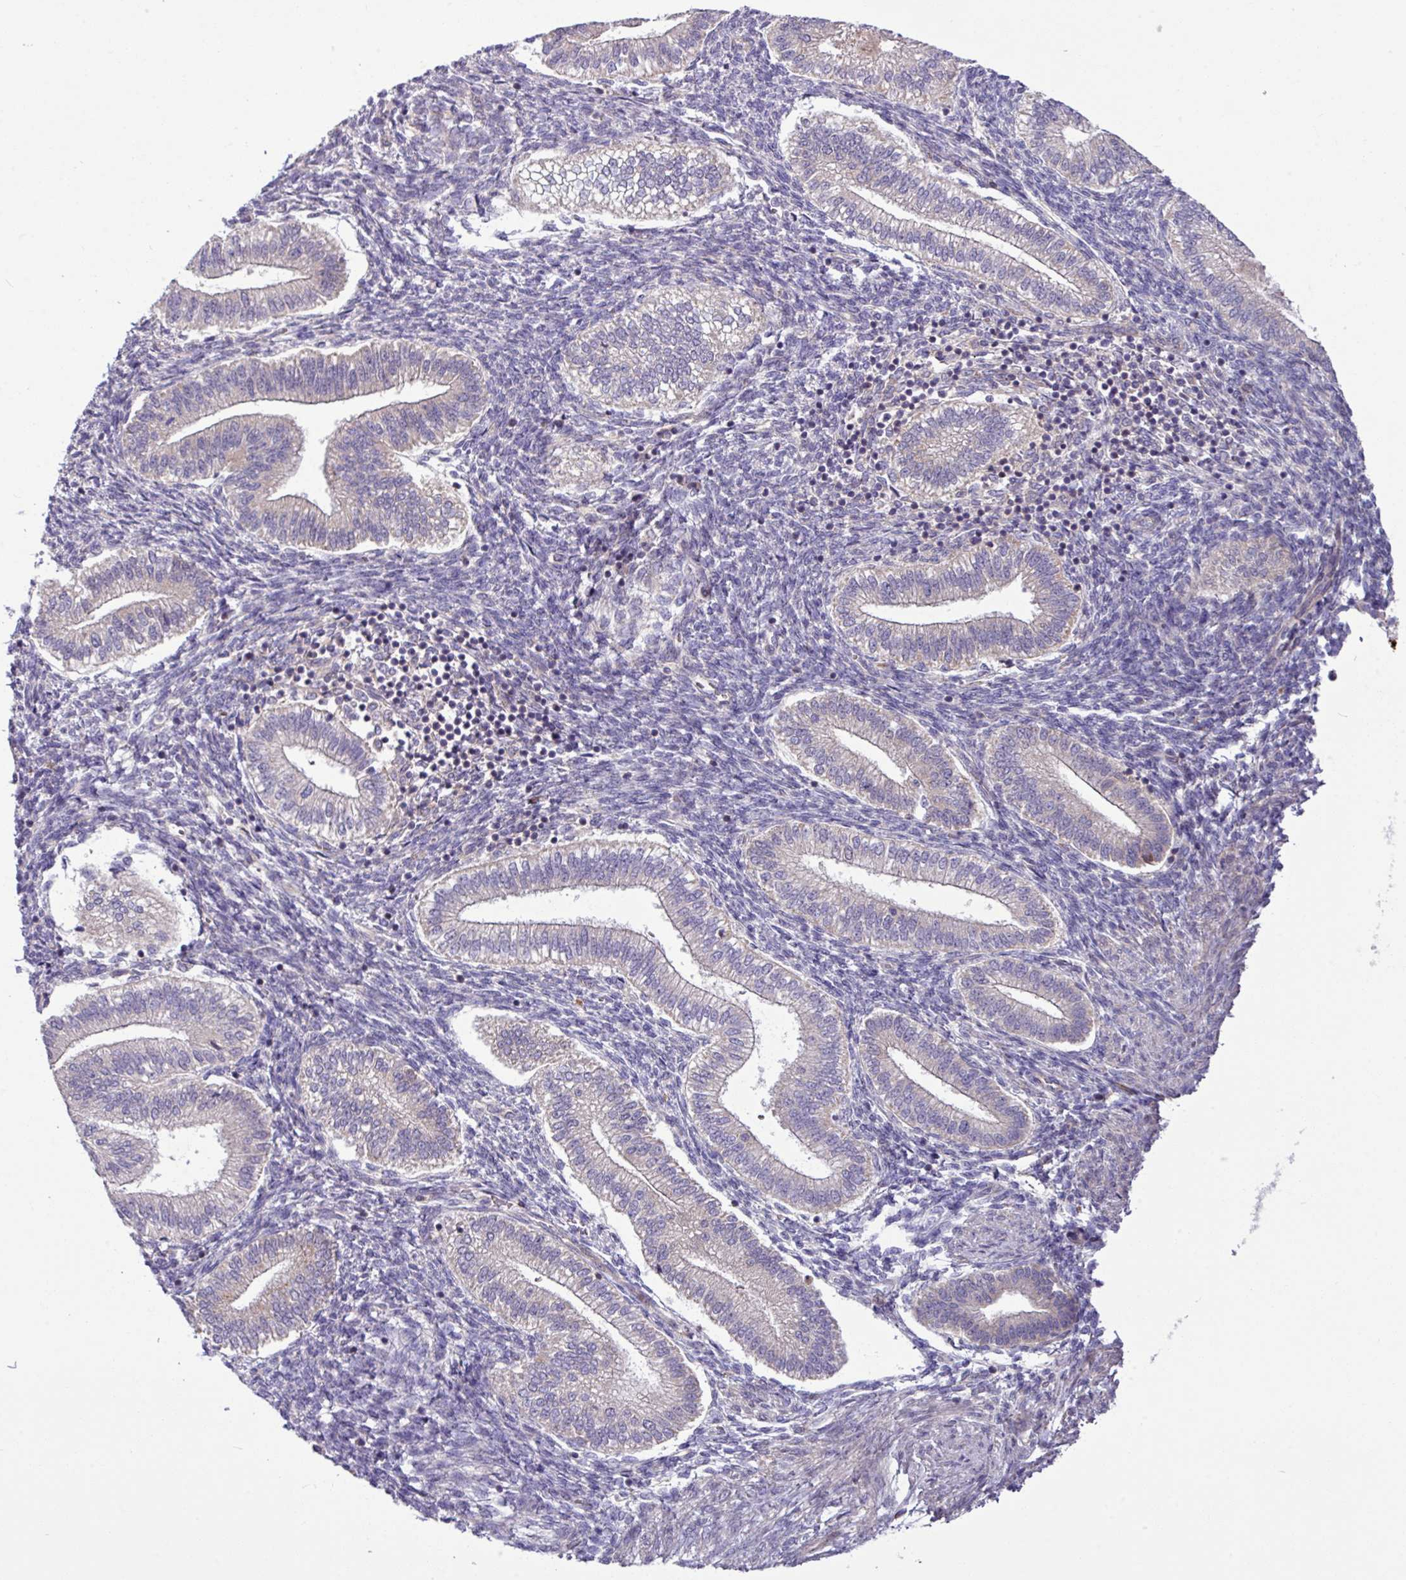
{"staining": {"intensity": "weak", "quantity": "<25%", "location": "cytoplasmic/membranous"}, "tissue": "endometrium", "cell_type": "Cells in endometrial stroma", "image_type": "normal", "snomed": [{"axis": "morphology", "description": "Normal tissue, NOS"}, {"axis": "topography", "description": "Endometrium"}], "caption": "Immunohistochemistry (IHC) histopathology image of normal human endometrium stained for a protein (brown), which displays no expression in cells in endometrial stroma.", "gene": "B4GALNT4", "patient": {"sex": "female", "age": 25}}